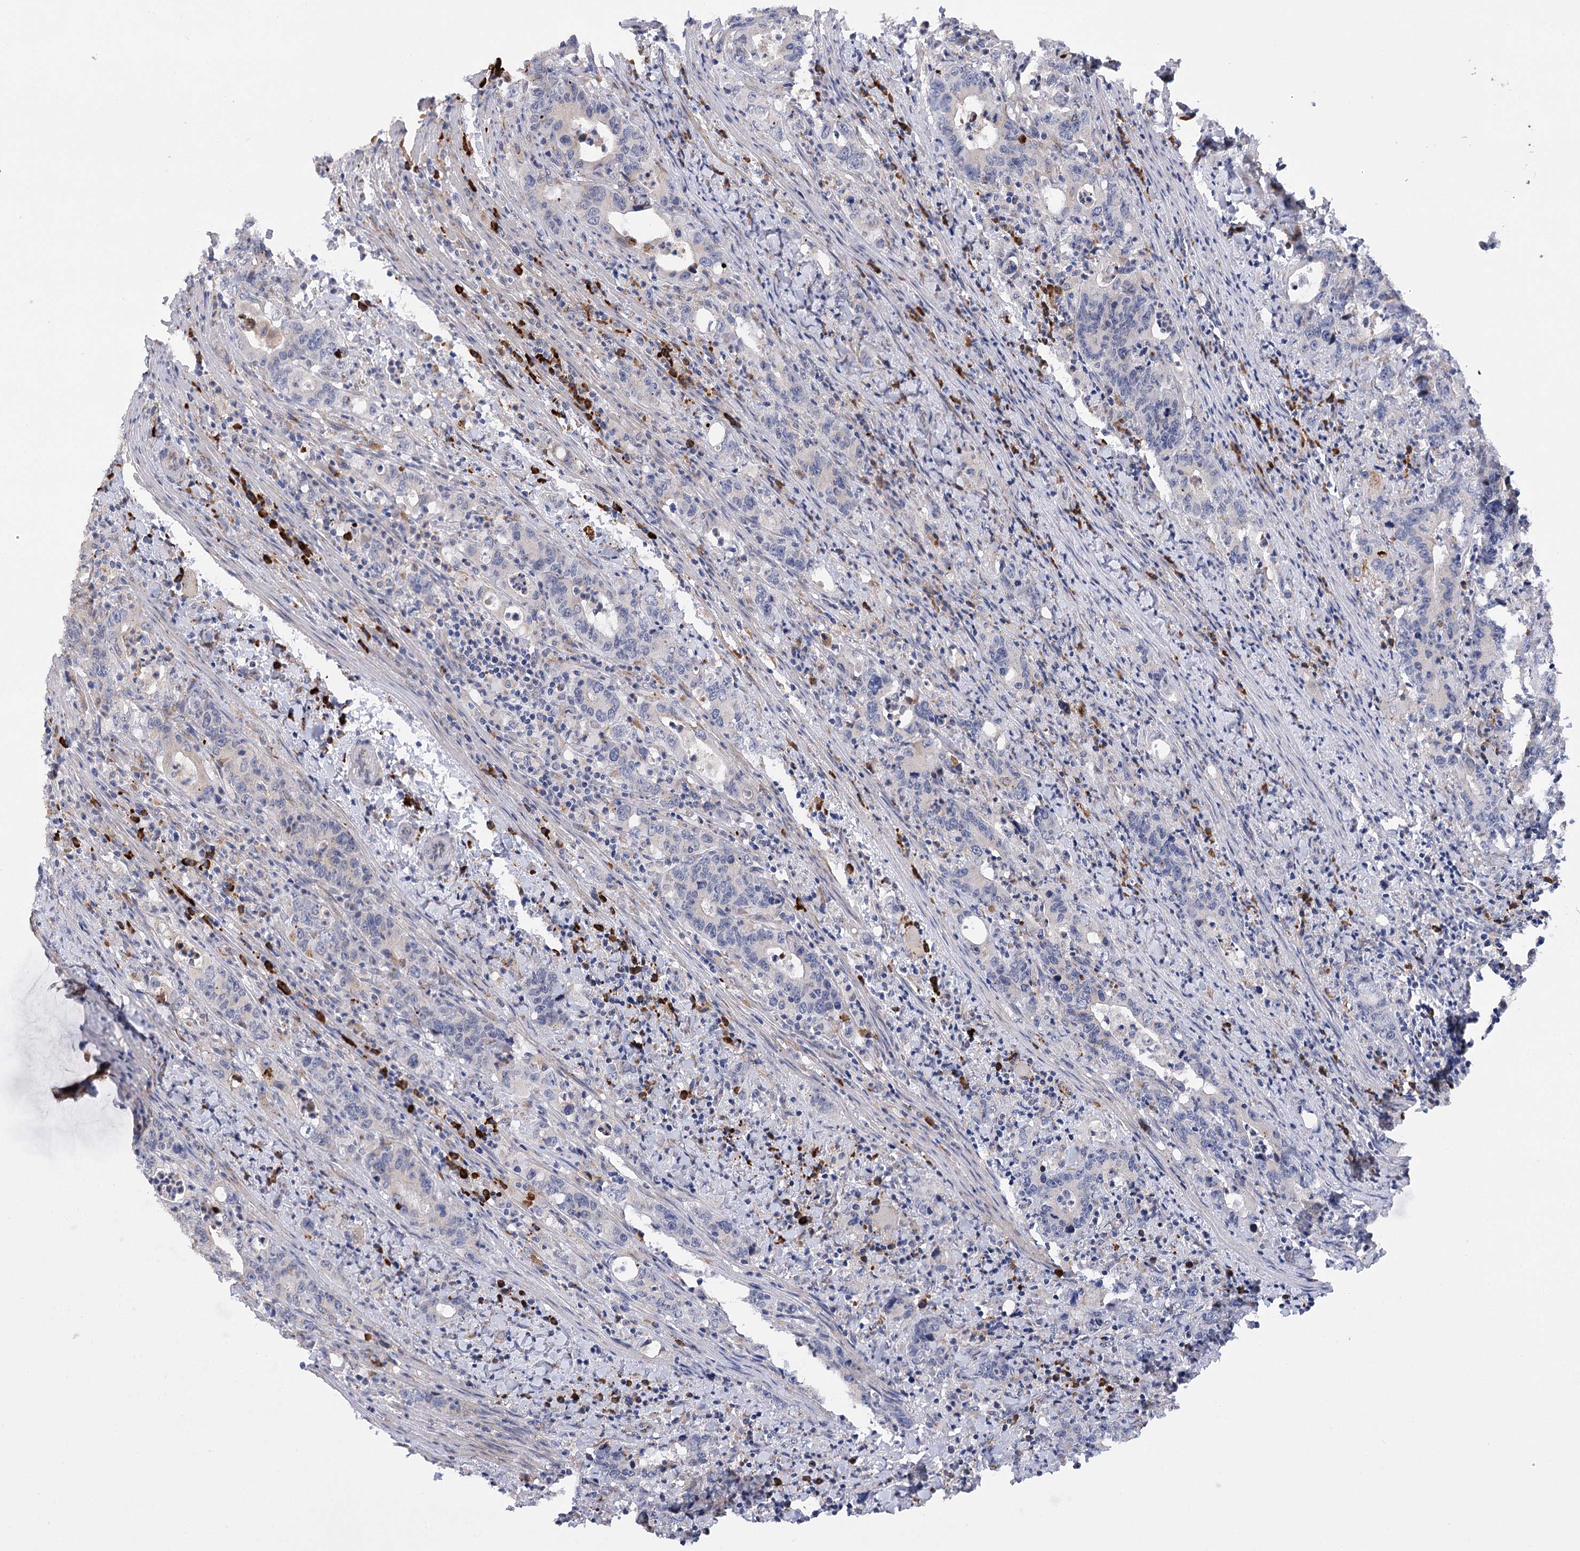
{"staining": {"intensity": "negative", "quantity": "none", "location": "none"}, "tissue": "colorectal cancer", "cell_type": "Tumor cells", "image_type": "cancer", "snomed": [{"axis": "morphology", "description": "Adenocarcinoma, NOS"}, {"axis": "topography", "description": "Colon"}], "caption": "Tumor cells are negative for protein expression in human adenocarcinoma (colorectal).", "gene": "NCKAP5", "patient": {"sex": "female", "age": 75}}